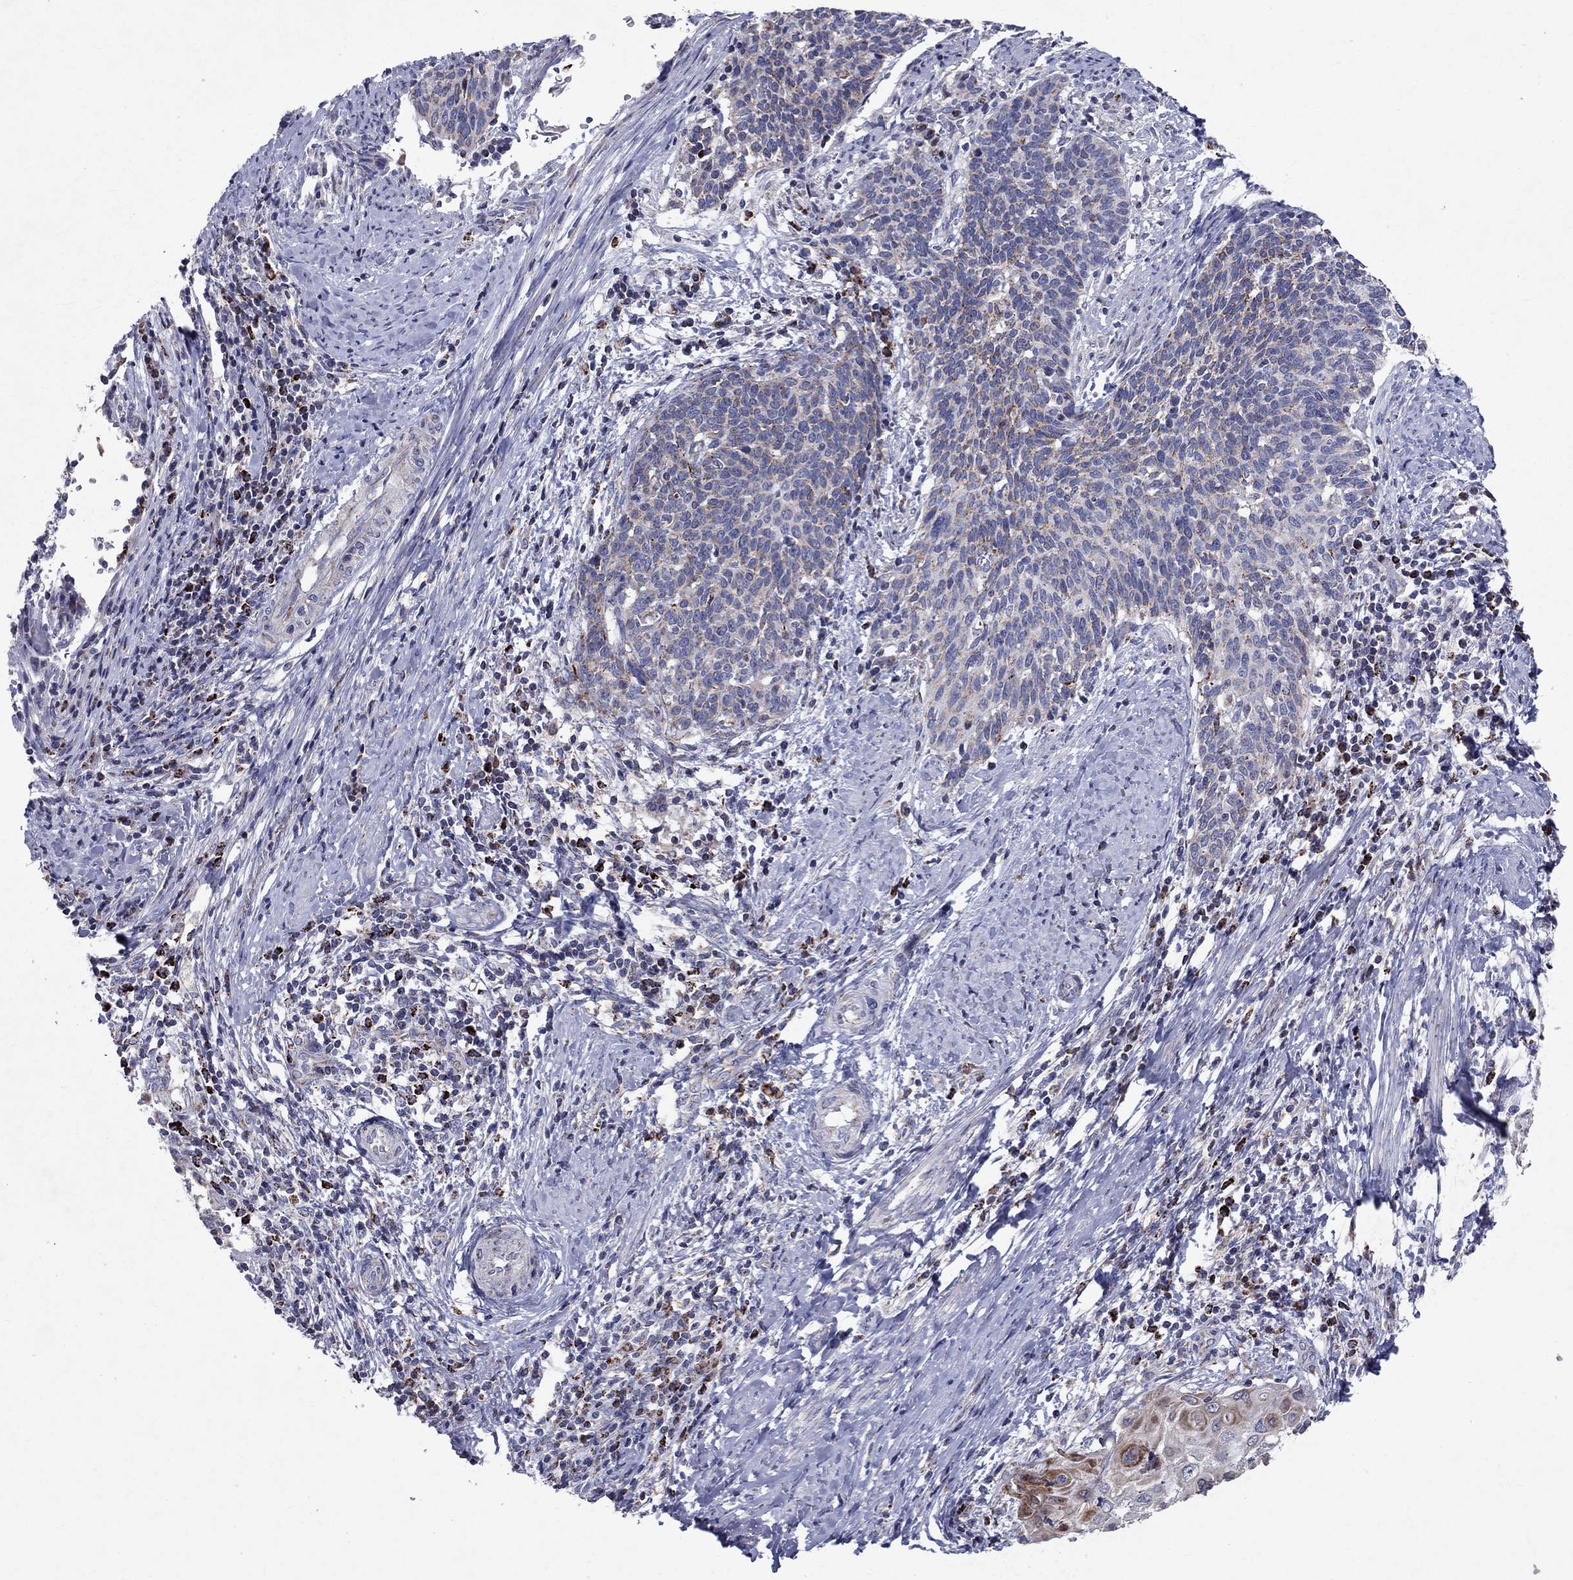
{"staining": {"intensity": "moderate", "quantity": "<25%", "location": "cytoplasmic/membranous"}, "tissue": "cervical cancer", "cell_type": "Tumor cells", "image_type": "cancer", "snomed": [{"axis": "morphology", "description": "Squamous cell carcinoma, NOS"}, {"axis": "topography", "description": "Cervix"}], "caption": "Immunohistochemical staining of human cervical cancer (squamous cell carcinoma) displays low levels of moderate cytoplasmic/membranous positivity in about <25% of tumor cells.", "gene": "SLC4A10", "patient": {"sex": "female", "age": 39}}